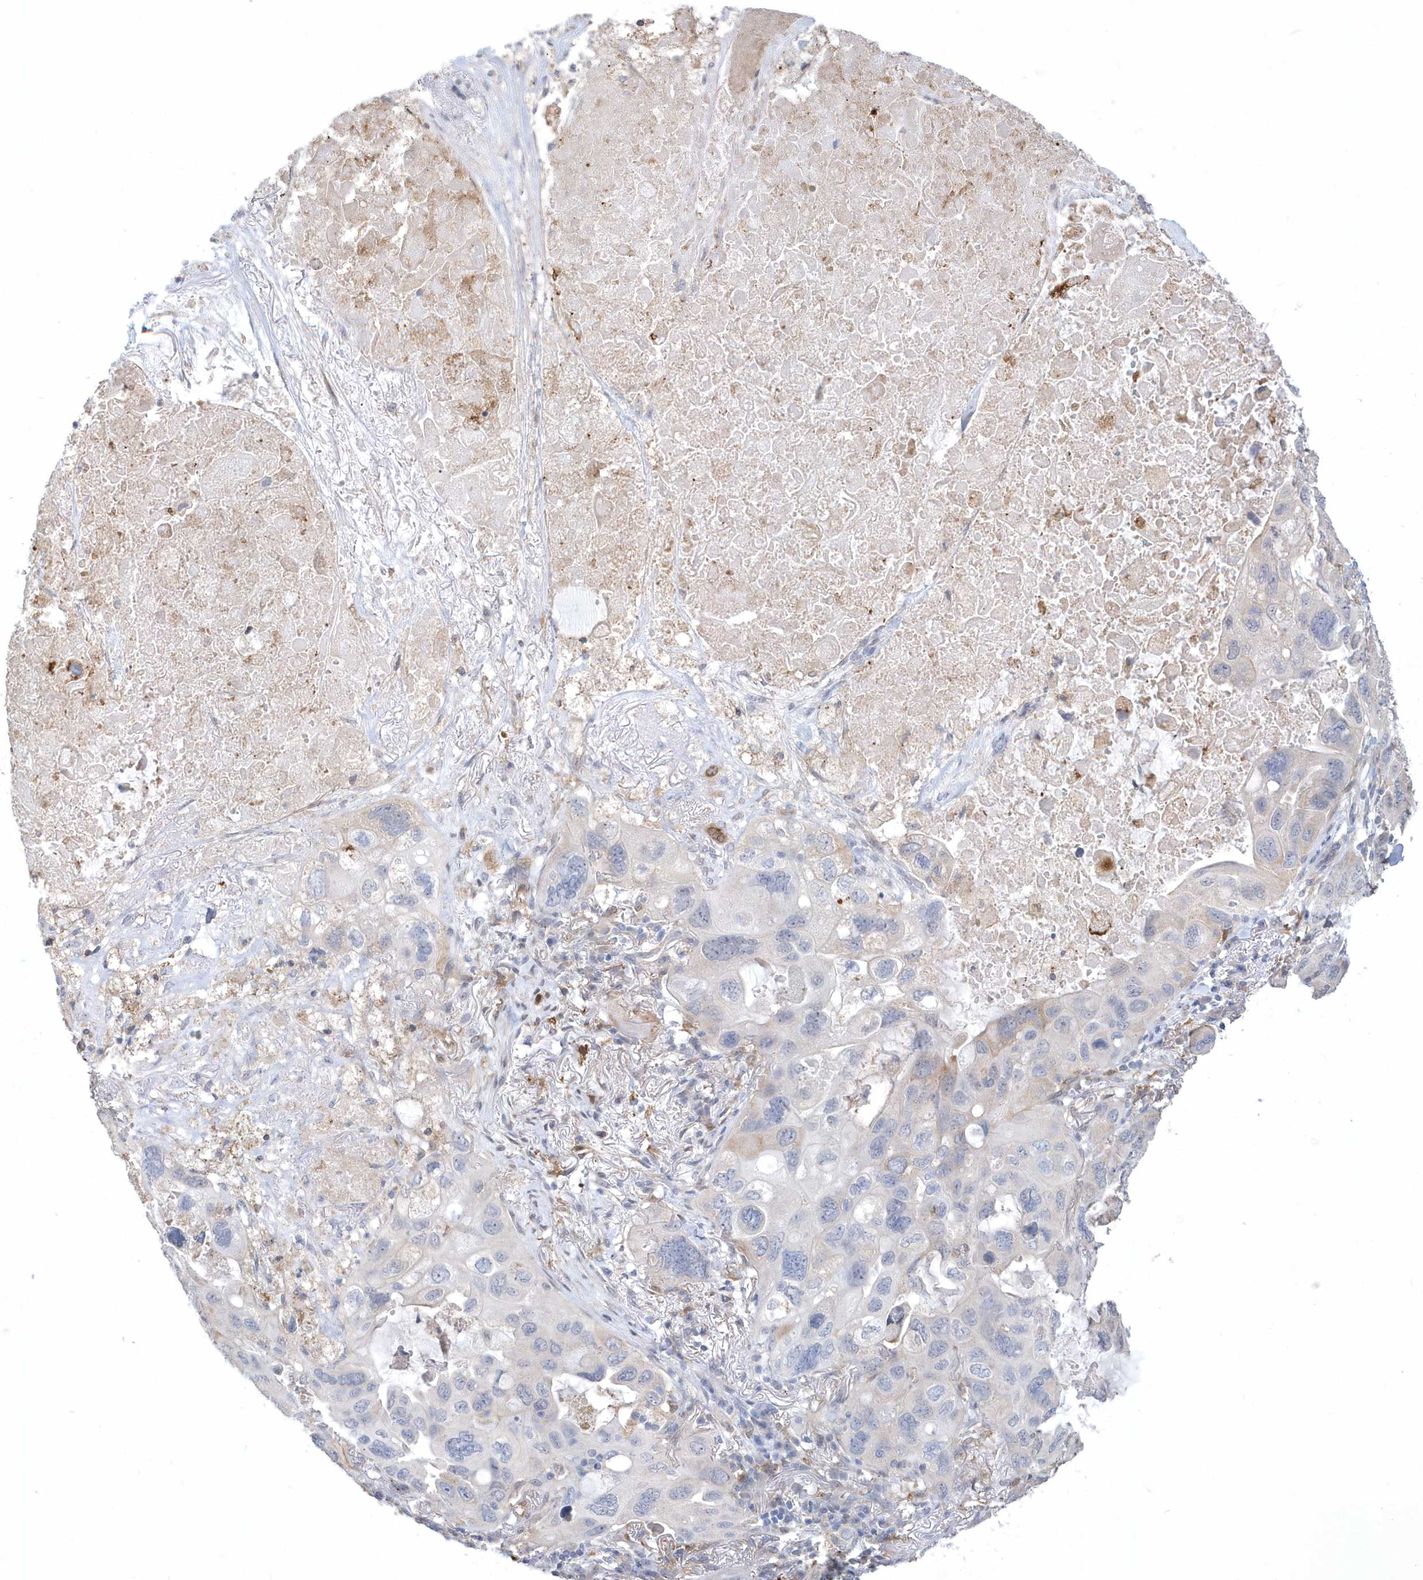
{"staining": {"intensity": "negative", "quantity": "none", "location": "none"}, "tissue": "lung cancer", "cell_type": "Tumor cells", "image_type": "cancer", "snomed": [{"axis": "morphology", "description": "Squamous cell carcinoma, NOS"}, {"axis": "topography", "description": "Lung"}], "caption": "This histopathology image is of squamous cell carcinoma (lung) stained with immunohistochemistry (IHC) to label a protein in brown with the nuclei are counter-stained blue. There is no staining in tumor cells.", "gene": "TSPEAR", "patient": {"sex": "female", "age": 73}}